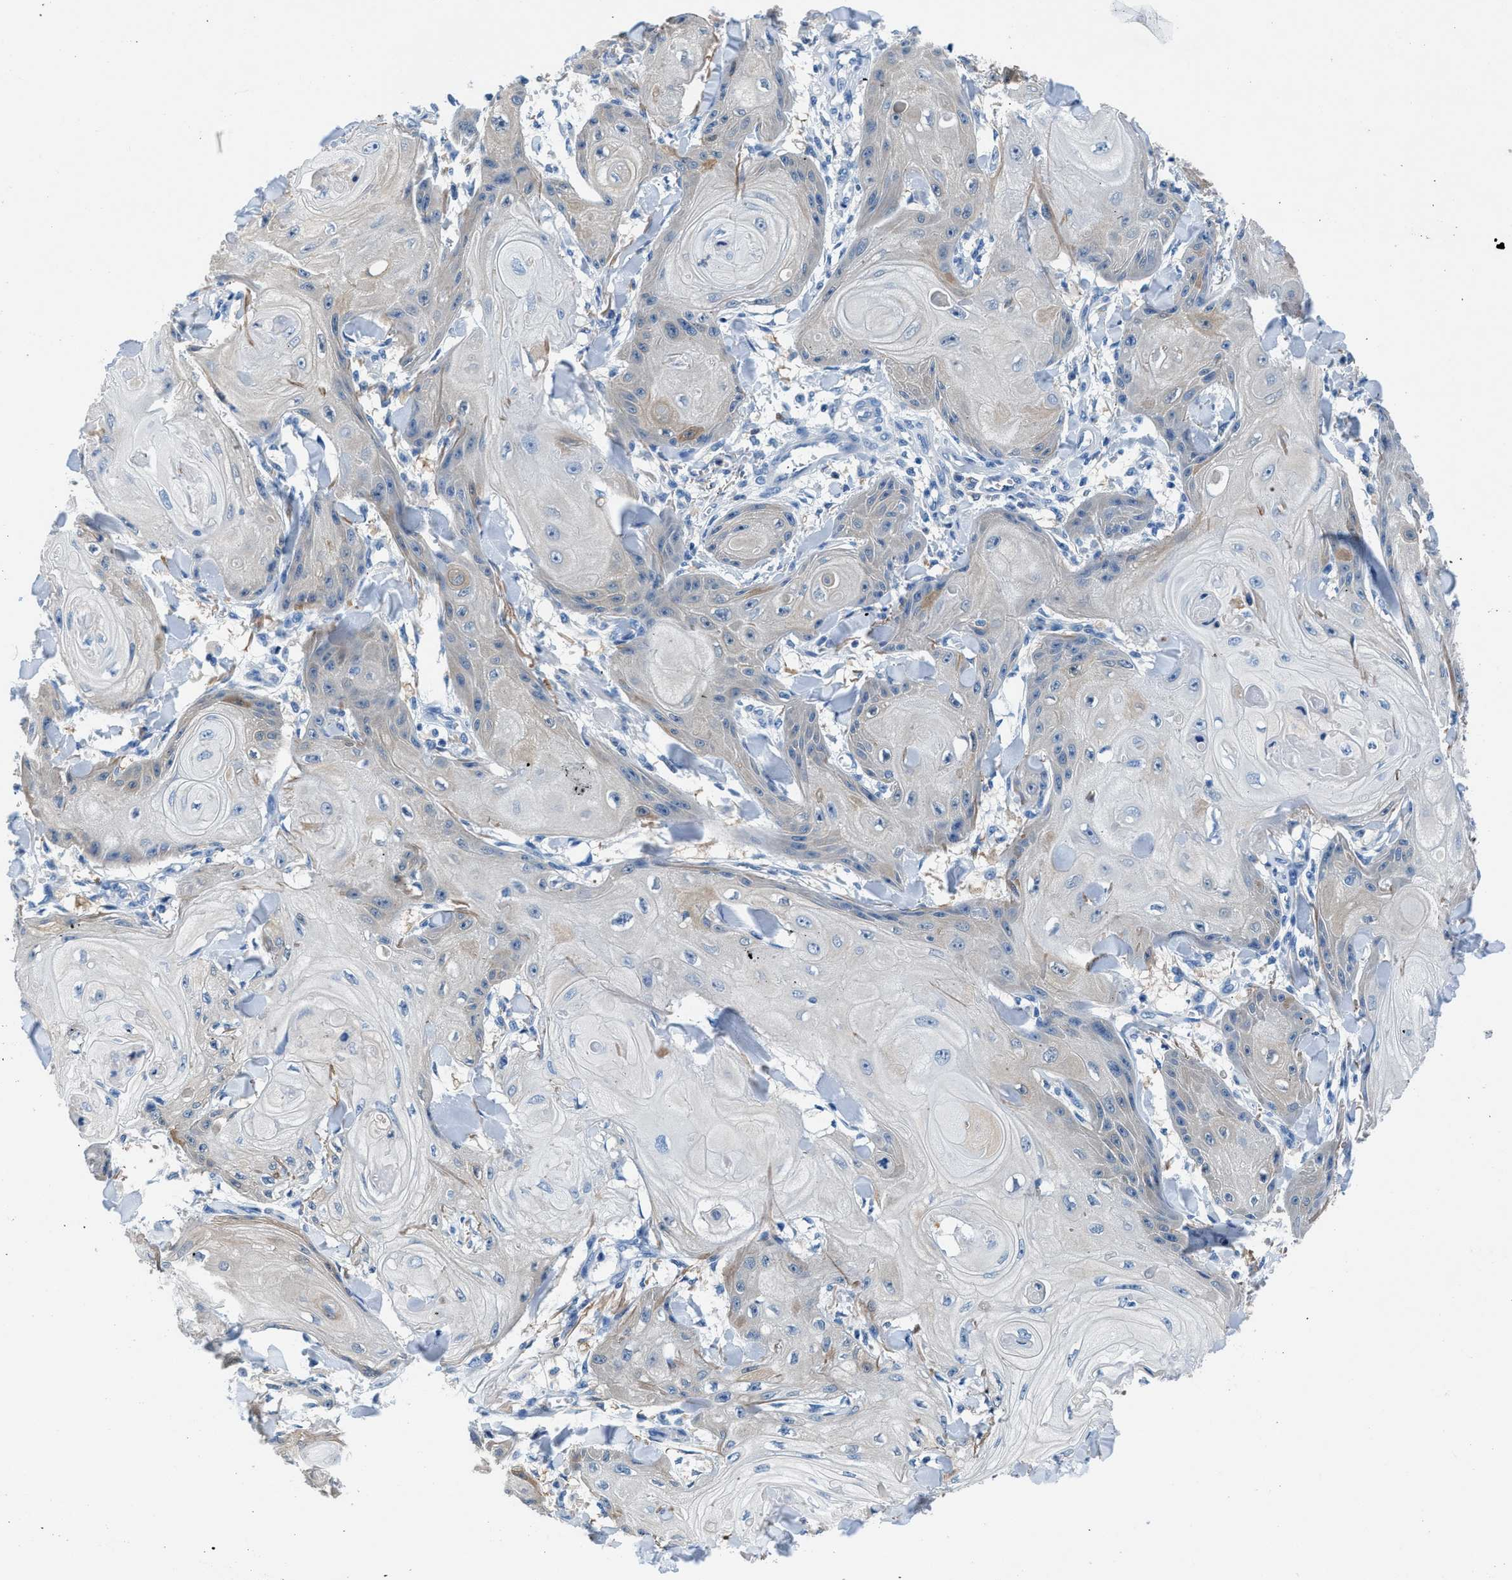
{"staining": {"intensity": "negative", "quantity": "none", "location": "none"}, "tissue": "skin cancer", "cell_type": "Tumor cells", "image_type": "cancer", "snomed": [{"axis": "morphology", "description": "Squamous cell carcinoma, NOS"}, {"axis": "topography", "description": "Skin"}], "caption": "This is a image of immunohistochemistry staining of squamous cell carcinoma (skin), which shows no staining in tumor cells.", "gene": "FADS6", "patient": {"sex": "male", "age": 74}}